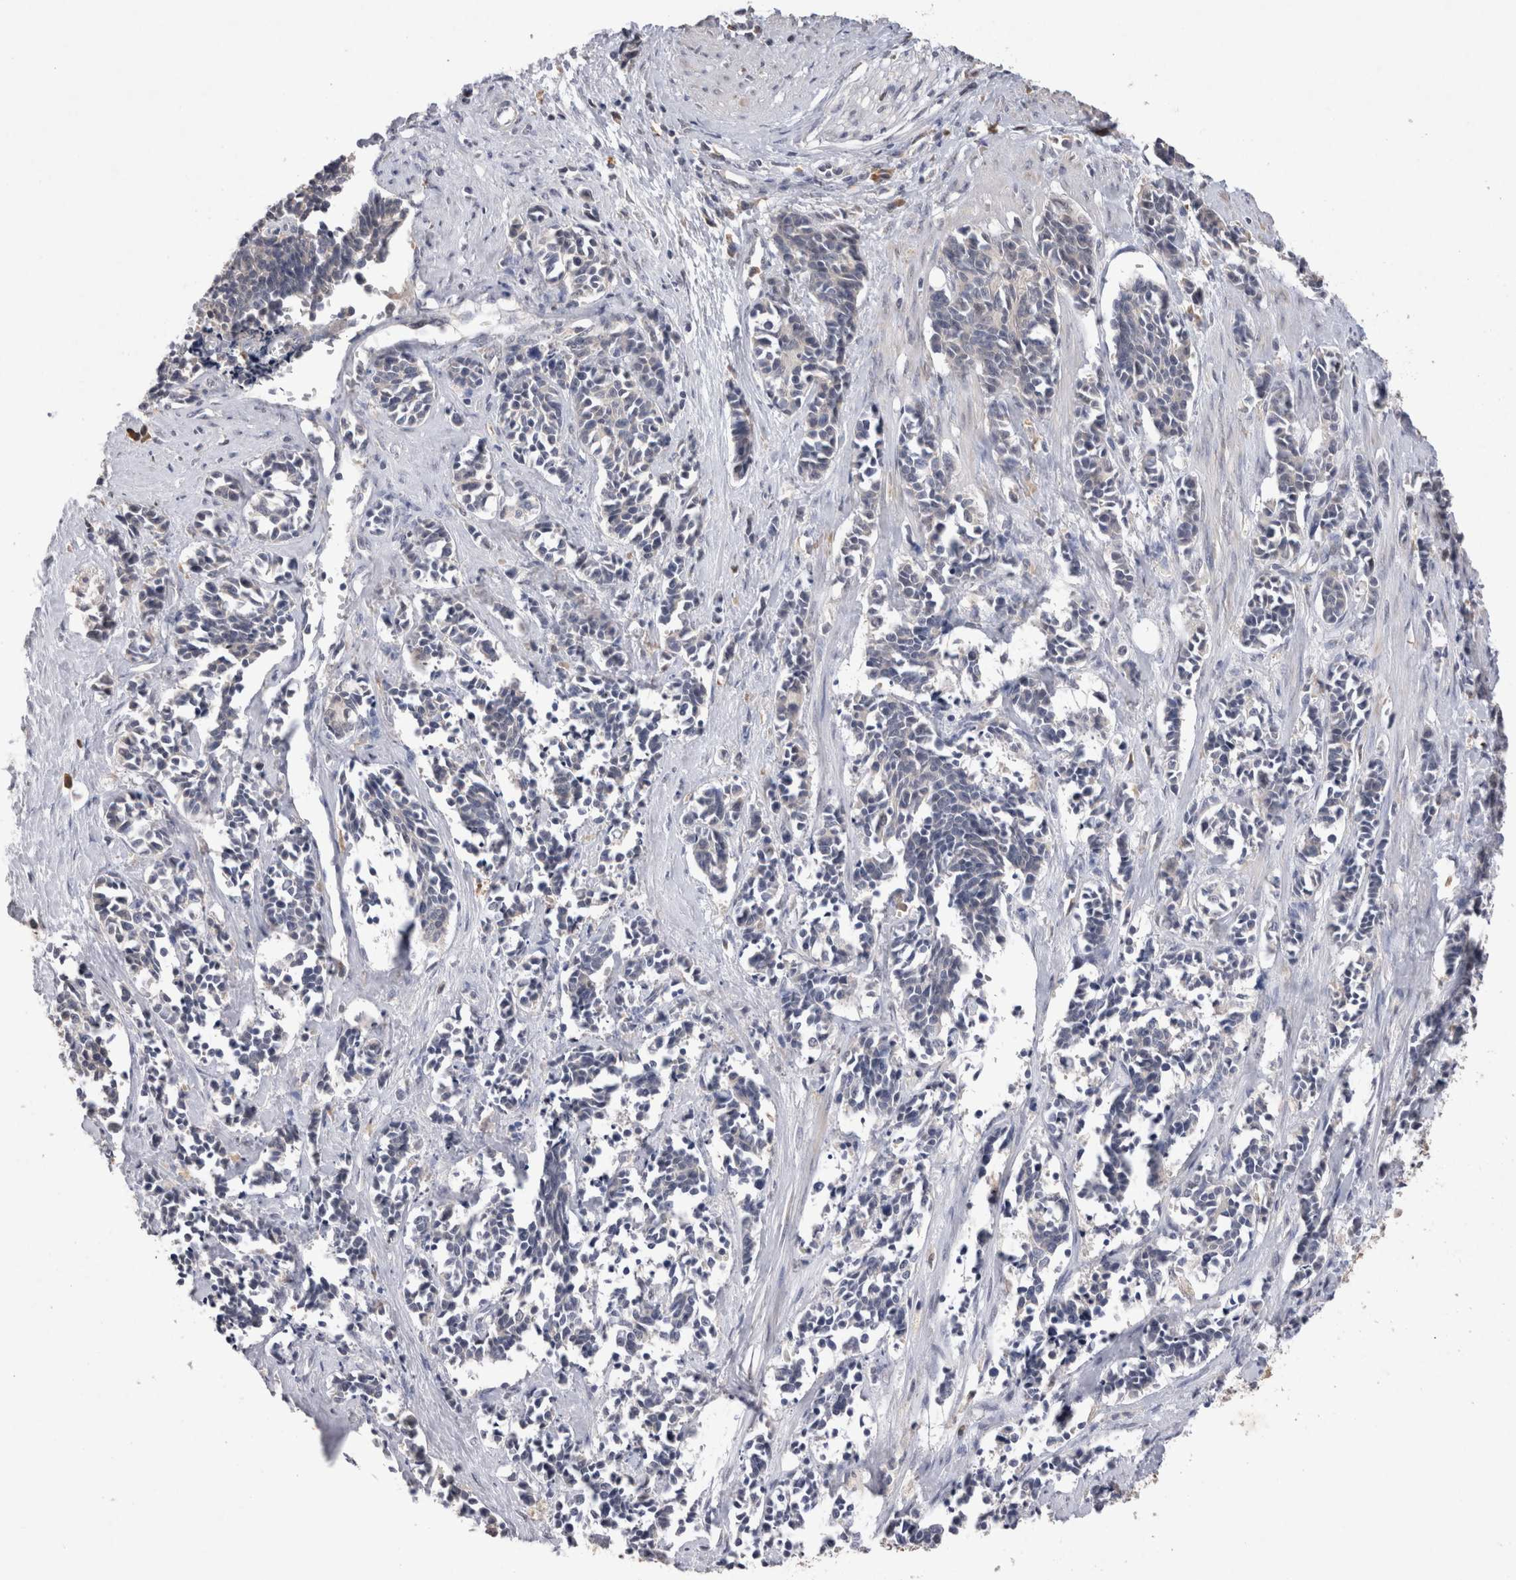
{"staining": {"intensity": "negative", "quantity": "none", "location": "none"}, "tissue": "cervical cancer", "cell_type": "Tumor cells", "image_type": "cancer", "snomed": [{"axis": "morphology", "description": "Squamous cell carcinoma, NOS"}, {"axis": "topography", "description": "Cervix"}], "caption": "Cervical cancer (squamous cell carcinoma) stained for a protein using immunohistochemistry (IHC) demonstrates no expression tumor cells.", "gene": "VSIG4", "patient": {"sex": "female", "age": 35}}